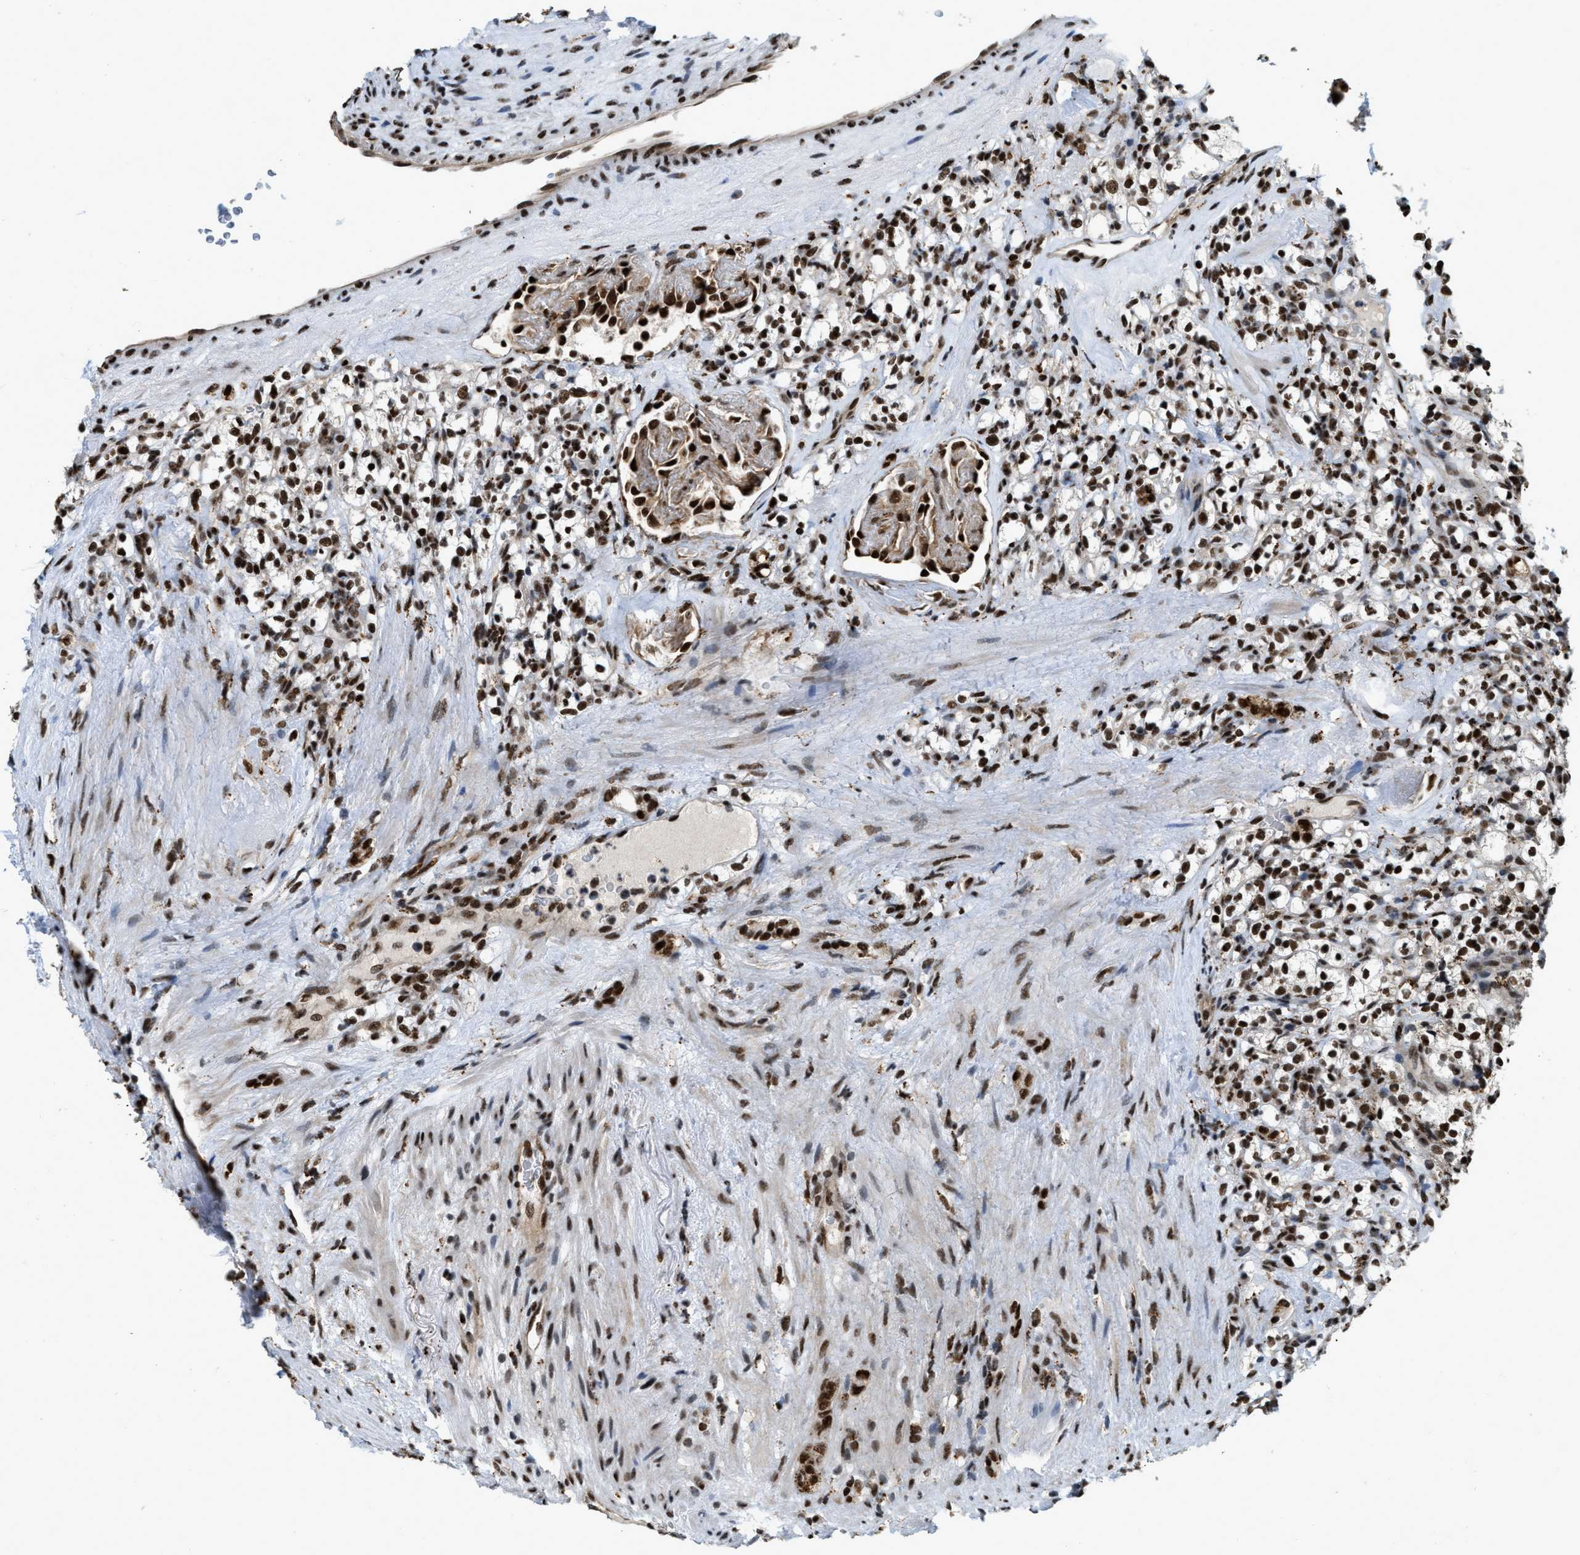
{"staining": {"intensity": "strong", "quantity": ">75%", "location": "cytoplasmic/membranous,nuclear"}, "tissue": "renal cancer", "cell_type": "Tumor cells", "image_type": "cancer", "snomed": [{"axis": "morphology", "description": "Normal tissue, NOS"}, {"axis": "morphology", "description": "Adenocarcinoma, NOS"}, {"axis": "topography", "description": "Kidney"}], "caption": "A micrograph showing strong cytoplasmic/membranous and nuclear expression in about >75% of tumor cells in adenocarcinoma (renal), as visualized by brown immunohistochemical staining.", "gene": "NUMA1", "patient": {"sex": "female", "age": 72}}